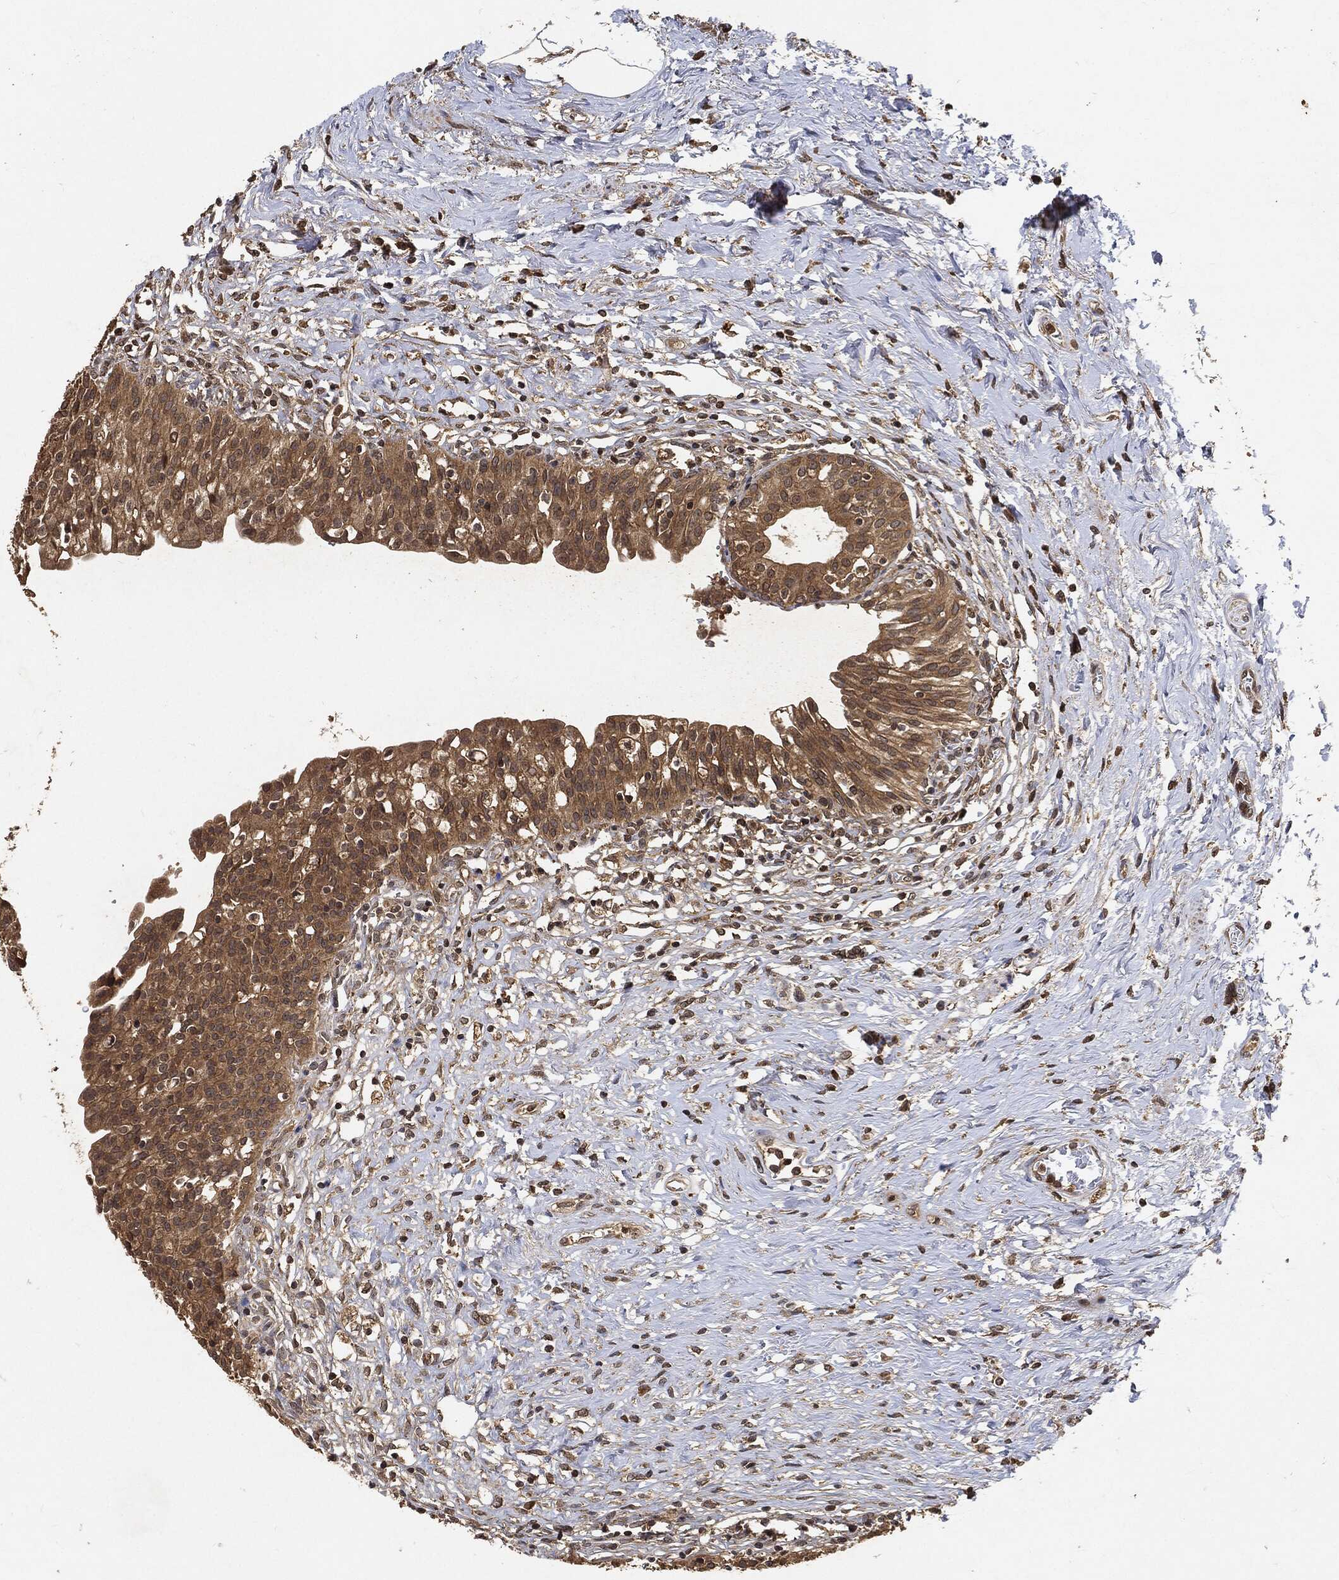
{"staining": {"intensity": "moderate", "quantity": ">75%", "location": "cytoplasmic/membranous"}, "tissue": "urinary bladder", "cell_type": "Urothelial cells", "image_type": "normal", "snomed": [{"axis": "morphology", "description": "Normal tissue, NOS"}, {"axis": "topography", "description": "Urinary bladder"}], "caption": "The photomicrograph demonstrates a brown stain indicating the presence of a protein in the cytoplasmic/membranous of urothelial cells in urinary bladder. The staining was performed using DAB (3,3'-diaminobenzidine), with brown indicating positive protein expression. Nuclei are stained blue with hematoxylin.", "gene": "ZNF226", "patient": {"sex": "male", "age": 76}}